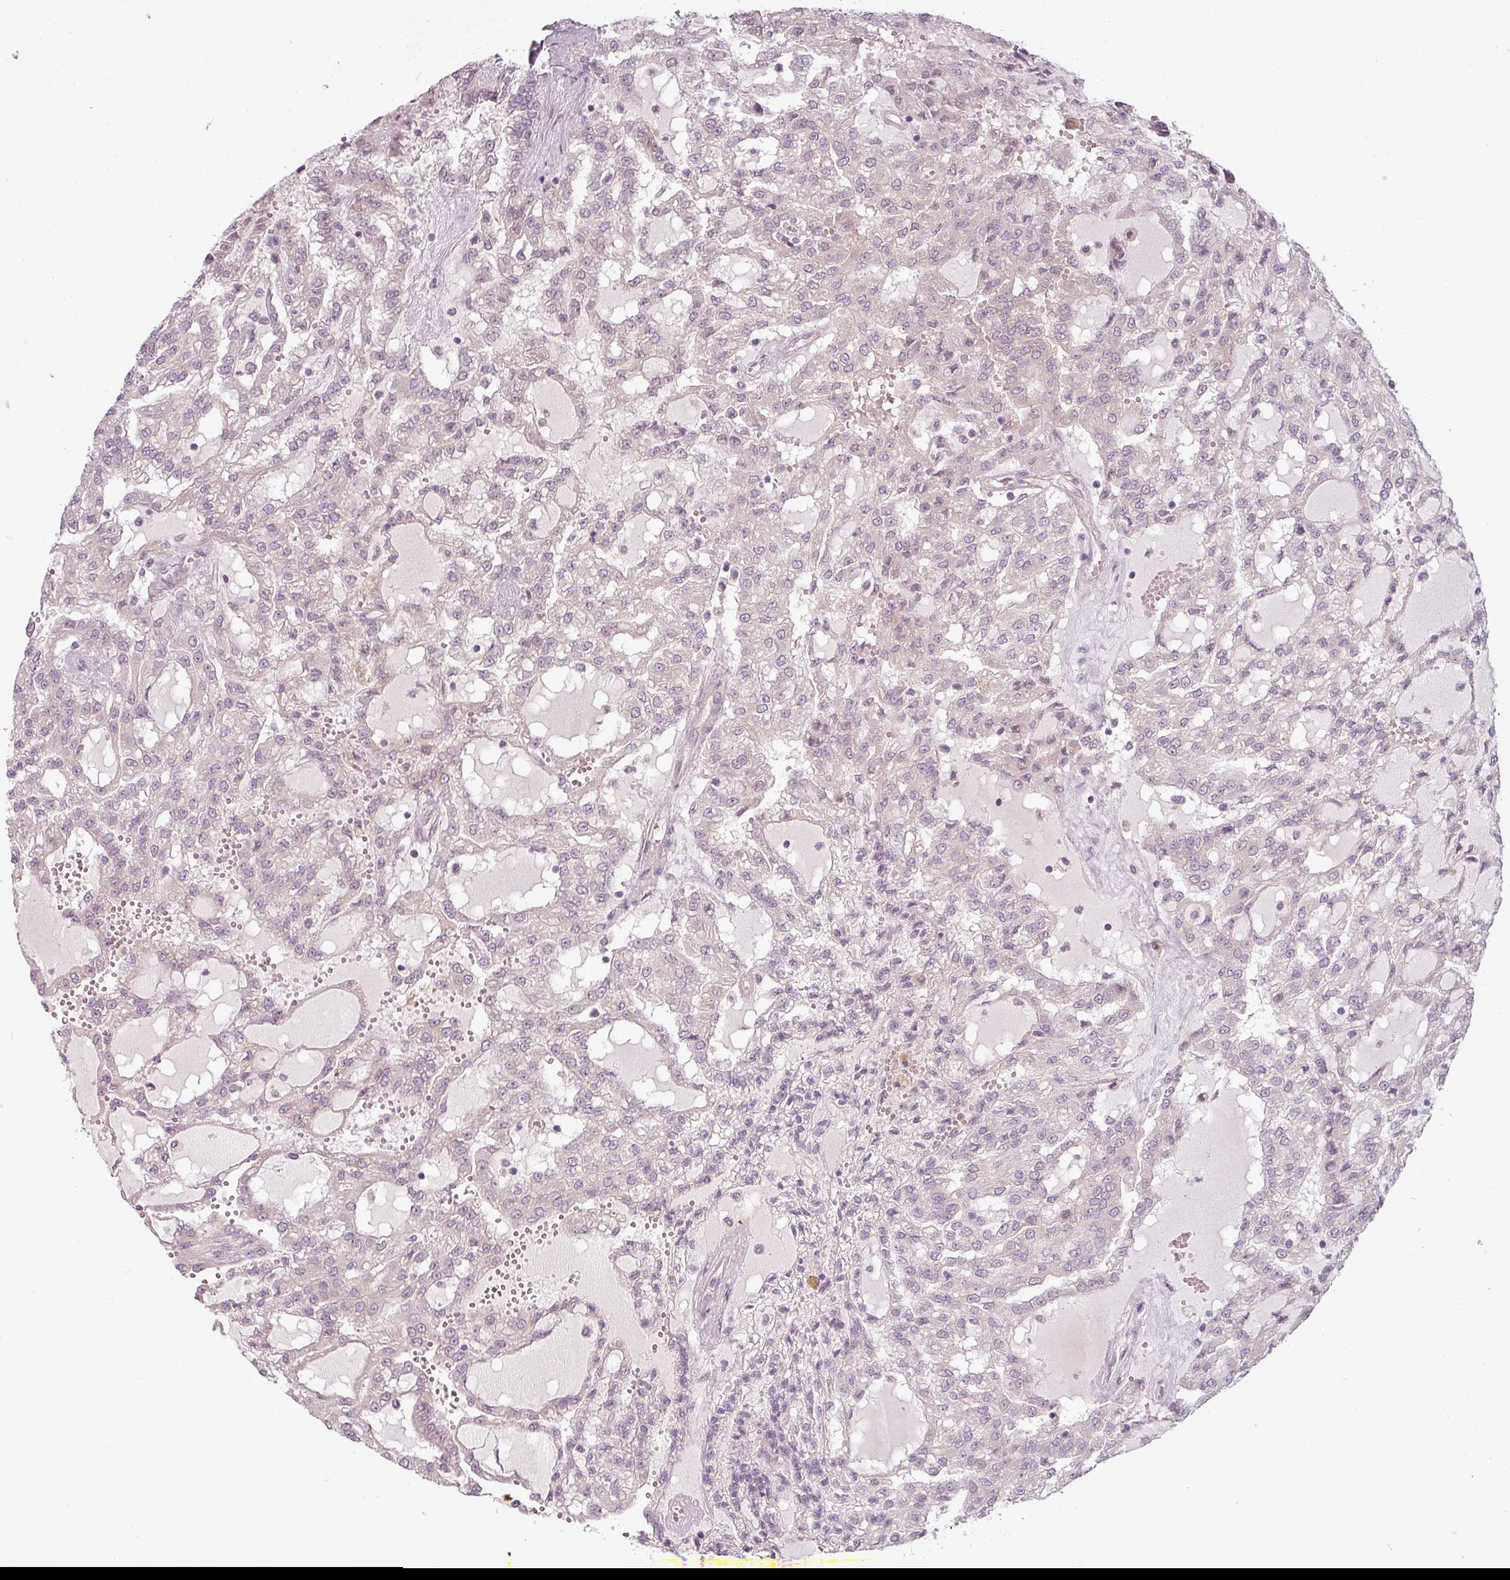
{"staining": {"intensity": "negative", "quantity": "none", "location": "none"}, "tissue": "renal cancer", "cell_type": "Tumor cells", "image_type": "cancer", "snomed": [{"axis": "morphology", "description": "Adenocarcinoma, NOS"}, {"axis": "topography", "description": "Kidney"}], "caption": "Tumor cells are negative for protein expression in human renal cancer. The staining is performed using DAB brown chromogen with nuclei counter-stained in using hematoxylin.", "gene": "SLC16A9", "patient": {"sex": "male", "age": 63}}